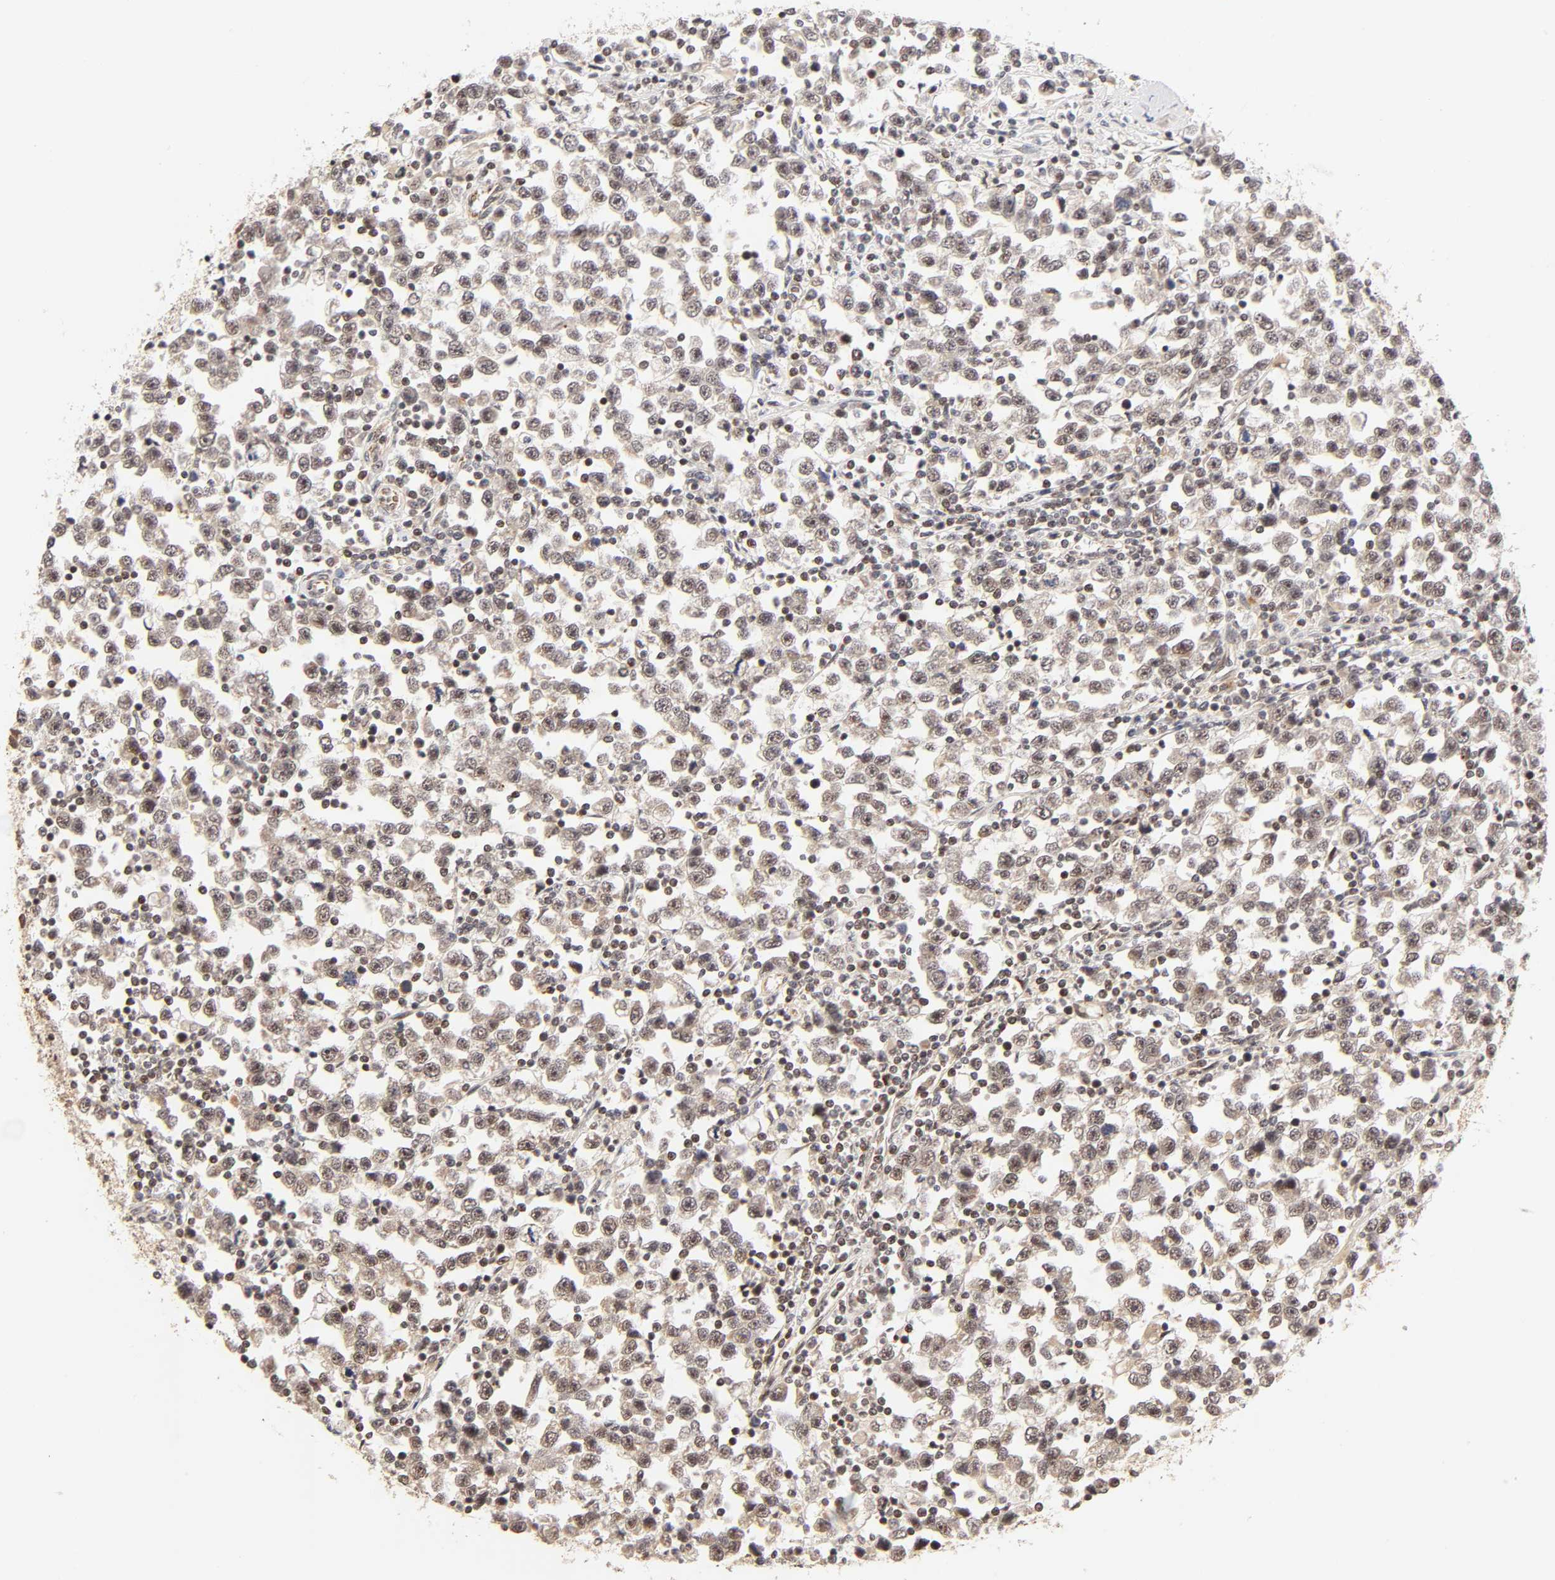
{"staining": {"intensity": "weak", "quantity": "25%-75%", "location": "cytoplasmic/membranous,nuclear"}, "tissue": "testis cancer", "cell_type": "Tumor cells", "image_type": "cancer", "snomed": [{"axis": "morphology", "description": "Seminoma, NOS"}, {"axis": "topography", "description": "Testis"}], "caption": "Brown immunohistochemical staining in testis cancer (seminoma) demonstrates weak cytoplasmic/membranous and nuclear expression in approximately 25%-75% of tumor cells. Nuclei are stained in blue.", "gene": "TAF10", "patient": {"sex": "male", "age": 43}}